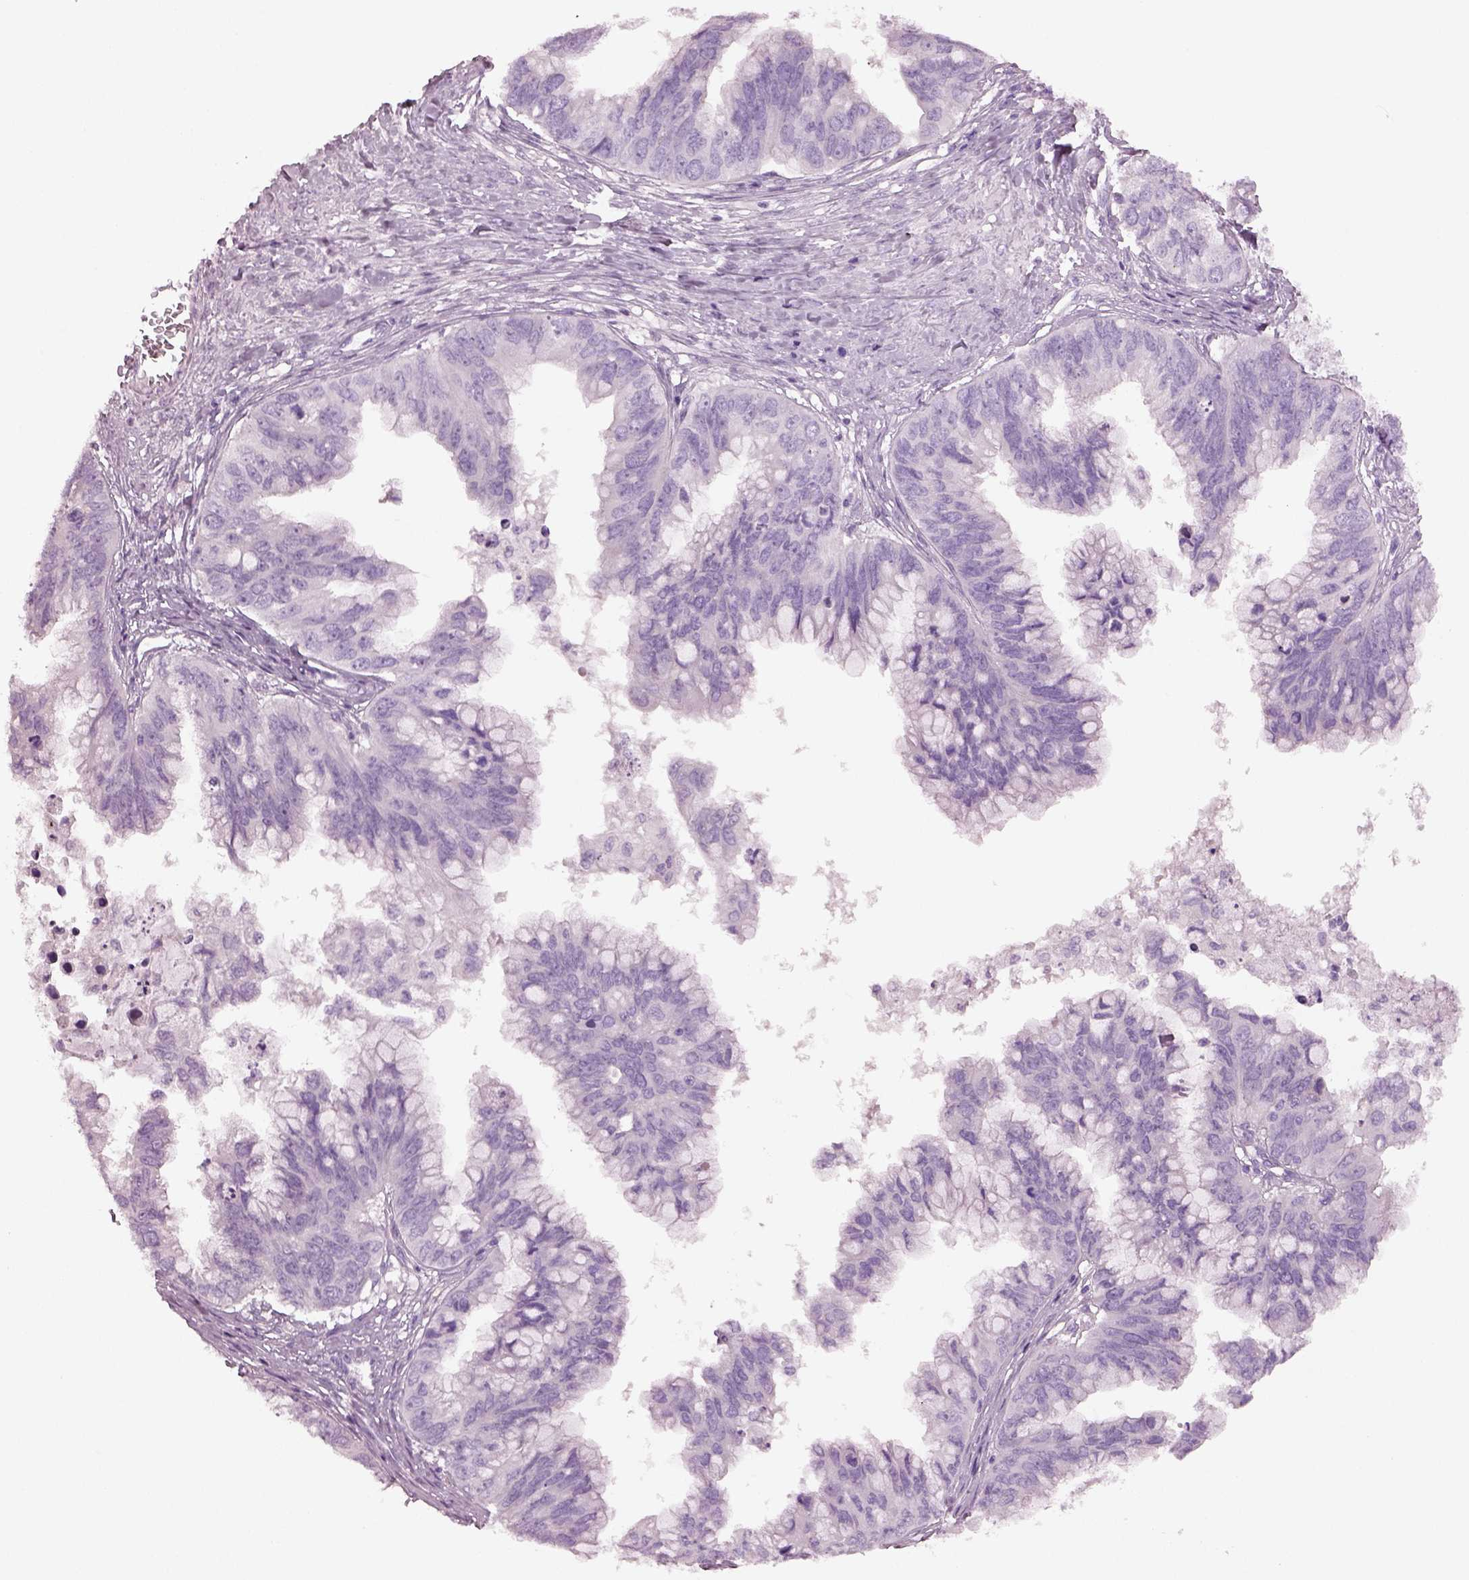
{"staining": {"intensity": "negative", "quantity": "none", "location": "none"}, "tissue": "ovarian cancer", "cell_type": "Tumor cells", "image_type": "cancer", "snomed": [{"axis": "morphology", "description": "Cystadenocarcinoma, mucinous, NOS"}, {"axis": "topography", "description": "Ovary"}], "caption": "IHC micrograph of neoplastic tissue: ovarian cancer (mucinous cystadenocarcinoma) stained with DAB reveals no significant protein positivity in tumor cells. Nuclei are stained in blue.", "gene": "GUCA1A", "patient": {"sex": "female", "age": 76}}